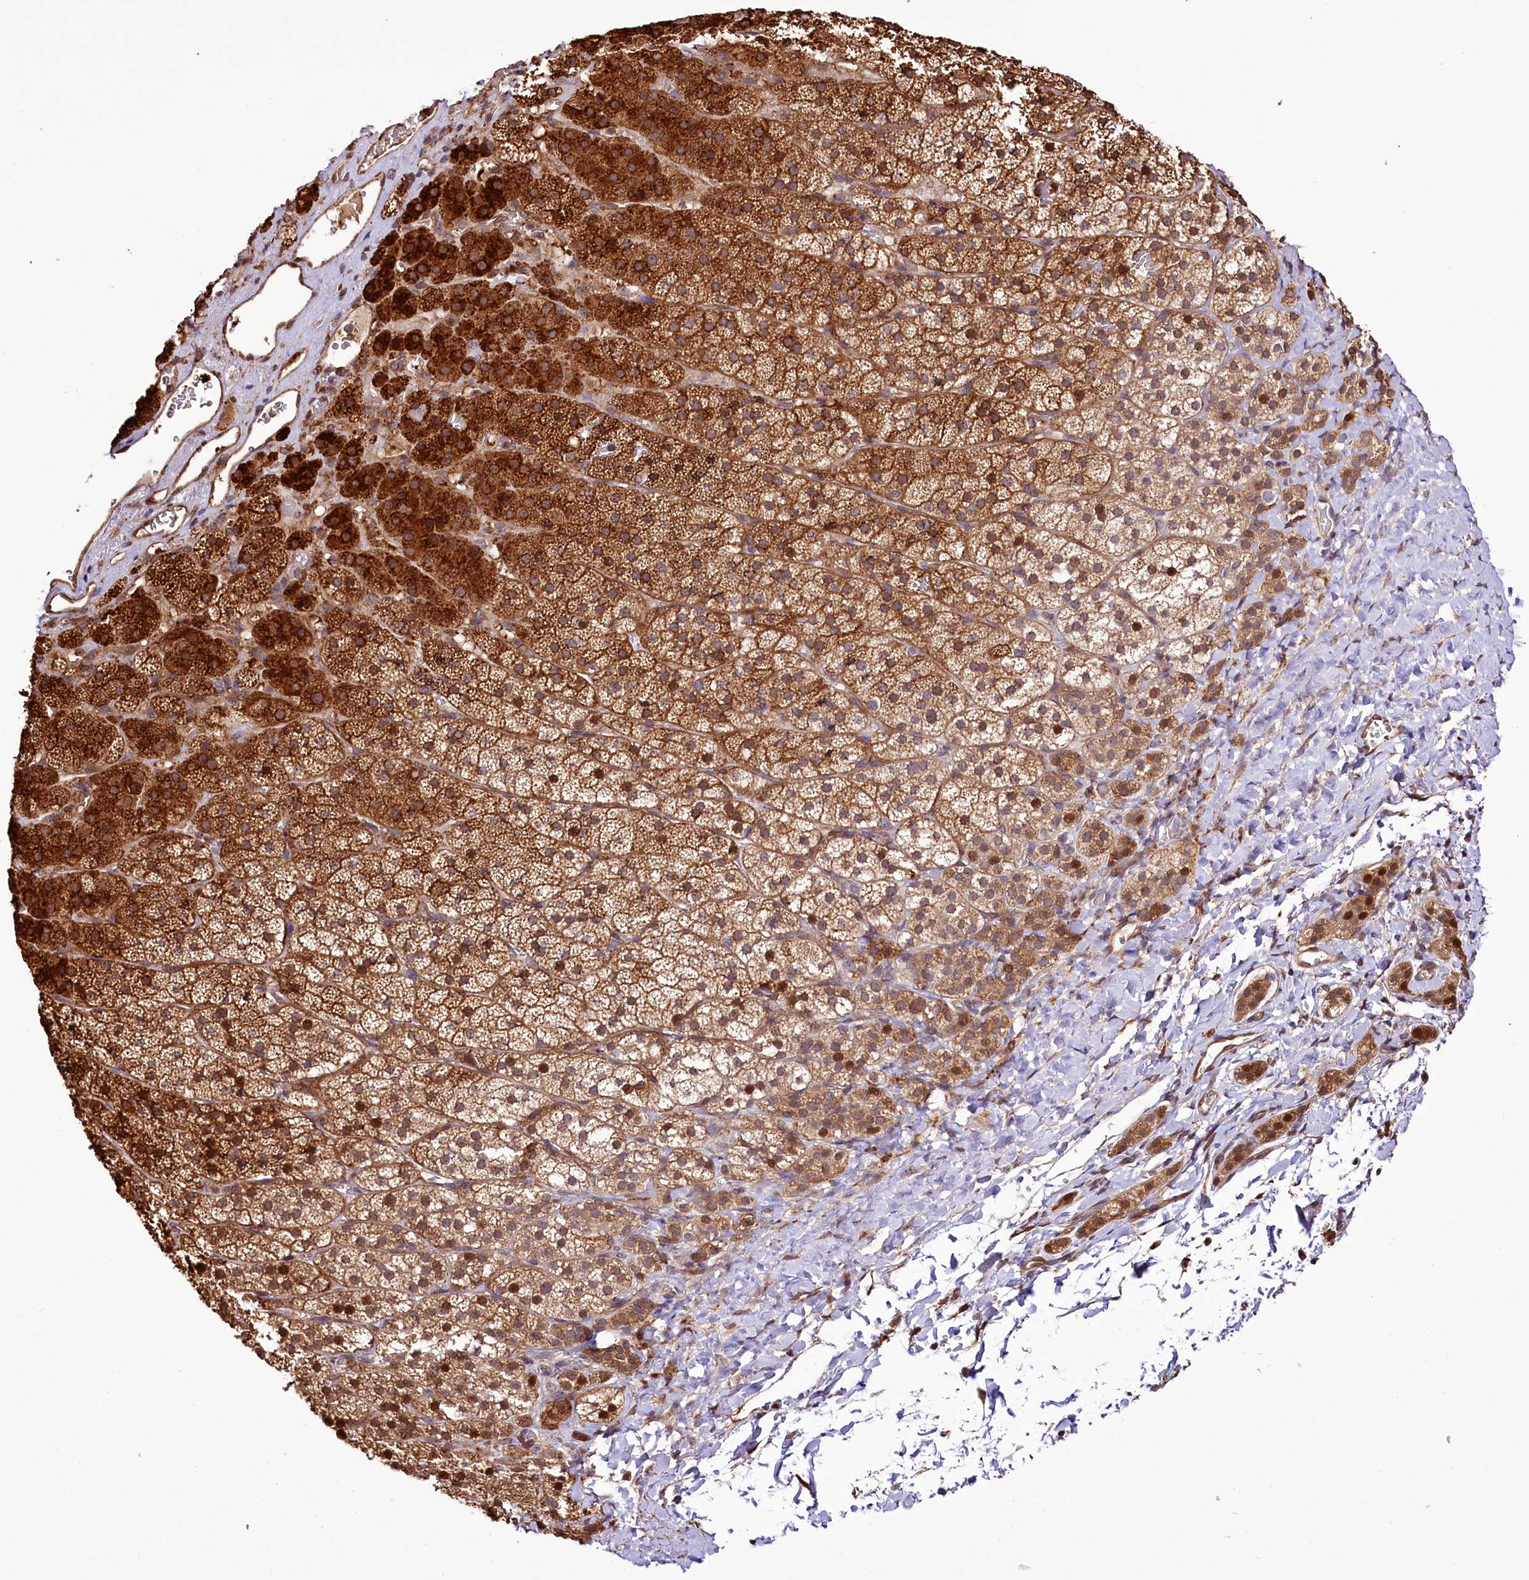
{"staining": {"intensity": "strong", "quantity": ">75%", "location": "cytoplasmic/membranous,nuclear"}, "tissue": "adrenal gland", "cell_type": "Glandular cells", "image_type": "normal", "snomed": [{"axis": "morphology", "description": "Normal tissue, NOS"}, {"axis": "topography", "description": "Adrenal gland"}], "caption": "Adrenal gland stained with DAB (3,3'-diaminobenzidine) IHC shows high levels of strong cytoplasmic/membranous,nuclear expression in about >75% of glandular cells. (Brightfield microscopy of DAB IHC at high magnification).", "gene": "CUTC", "patient": {"sex": "female", "age": 44}}